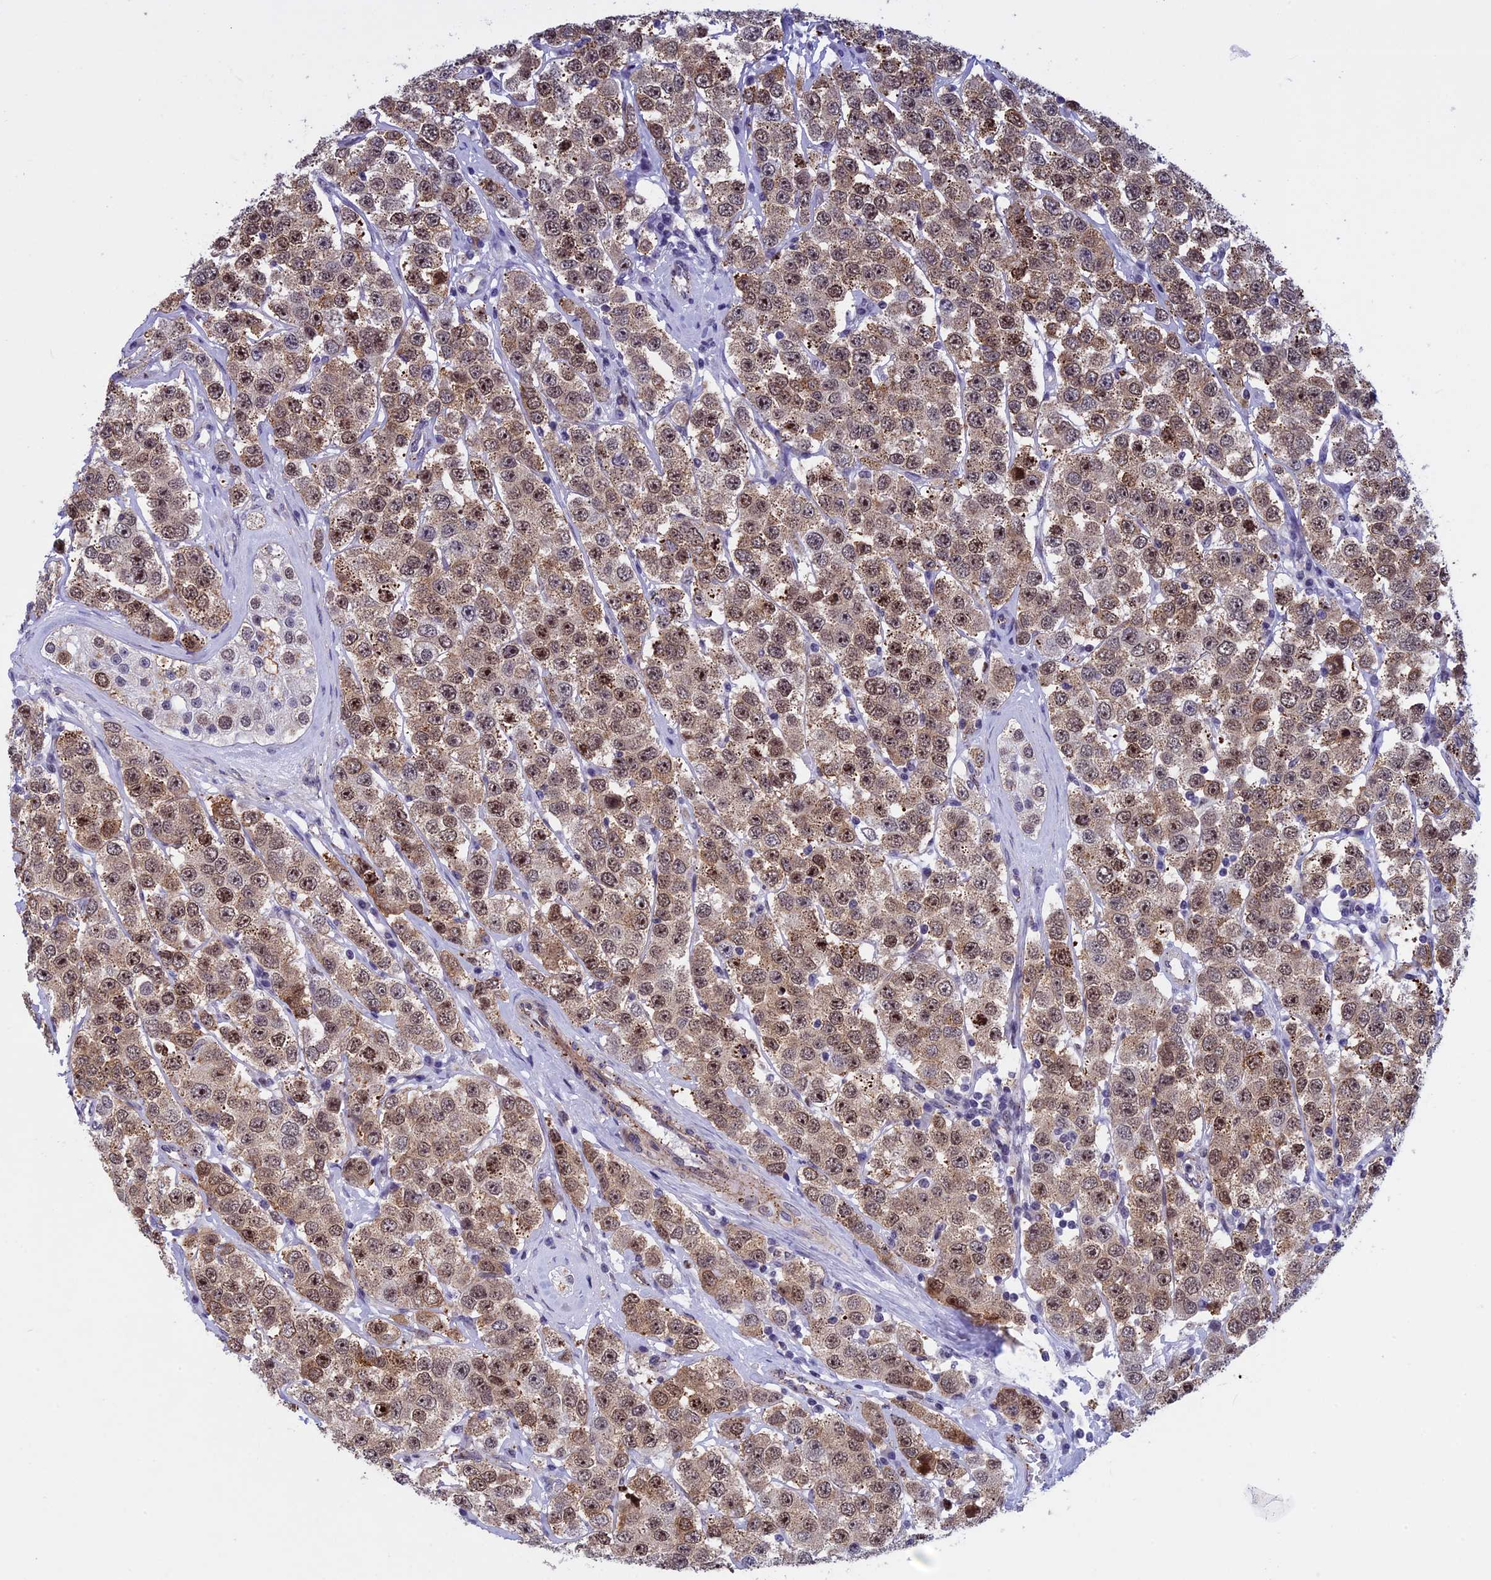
{"staining": {"intensity": "moderate", "quantity": ">75%", "location": "cytoplasmic/membranous,nuclear"}, "tissue": "testis cancer", "cell_type": "Tumor cells", "image_type": "cancer", "snomed": [{"axis": "morphology", "description": "Seminoma, NOS"}, {"axis": "topography", "description": "Testis"}], "caption": "Tumor cells display medium levels of moderate cytoplasmic/membranous and nuclear positivity in approximately >75% of cells in human testis seminoma.", "gene": "NIPBL", "patient": {"sex": "male", "age": 28}}